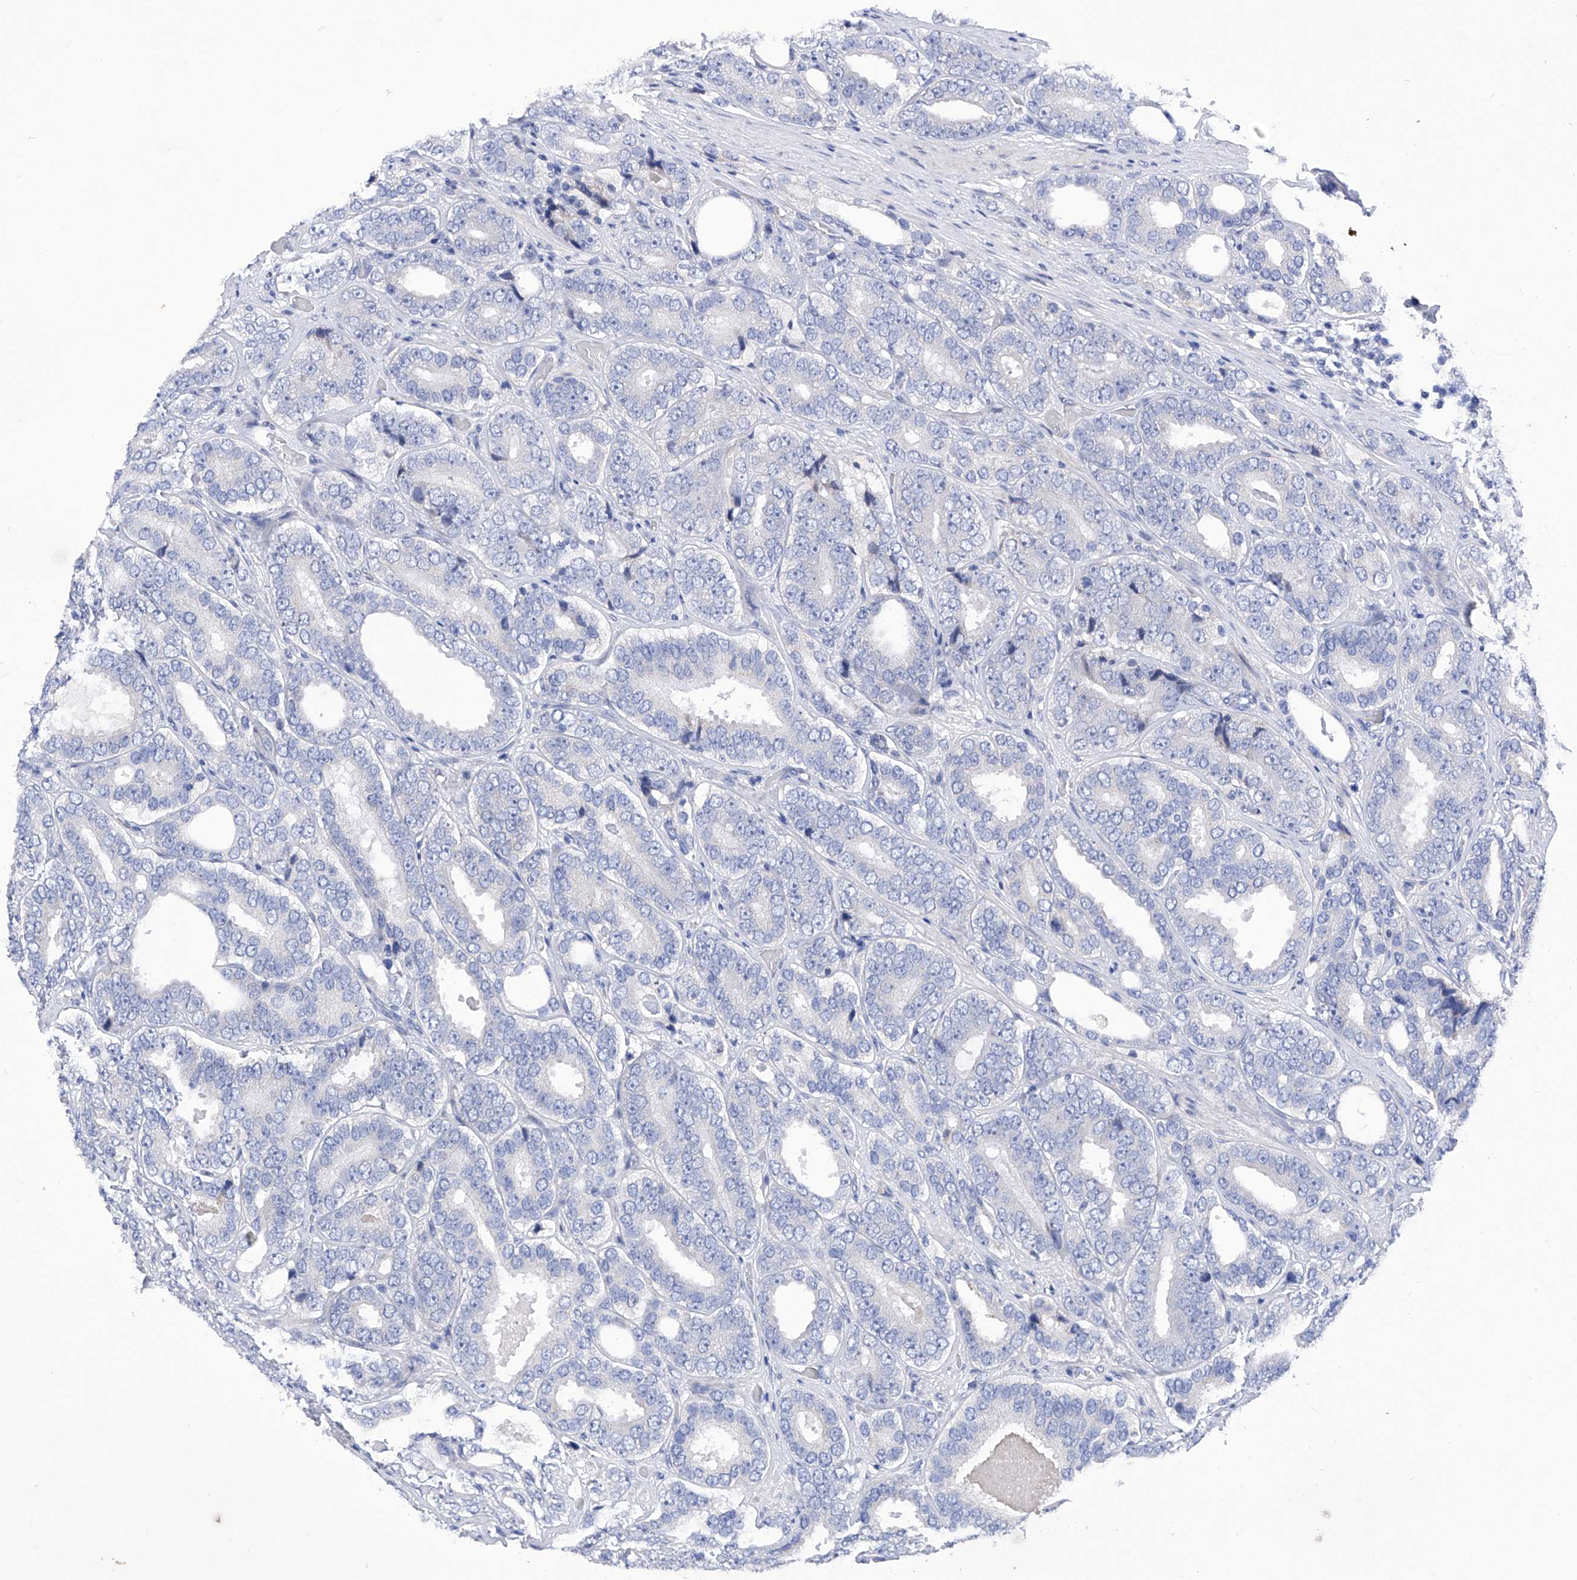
{"staining": {"intensity": "negative", "quantity": "none", "location": "none"}, "tissue": "prostate cancer", "cell_type": "Tumor cells", "image_type": "cancer", "snomed": [{"axis": "morphology", "description": "Adenocarcinoma, High grade"}, {"axis": "topography", "description": "Prostate"}], "caption": "There is no significant staining in tumor cells of prostate adenocarcinoma (high-grade). (DAB (3,3'-diaminobenzidine) immunohistochemistry, high magnification).", "gene": "NUFIP1", "patient": {"sex": "male", "age": 56}}